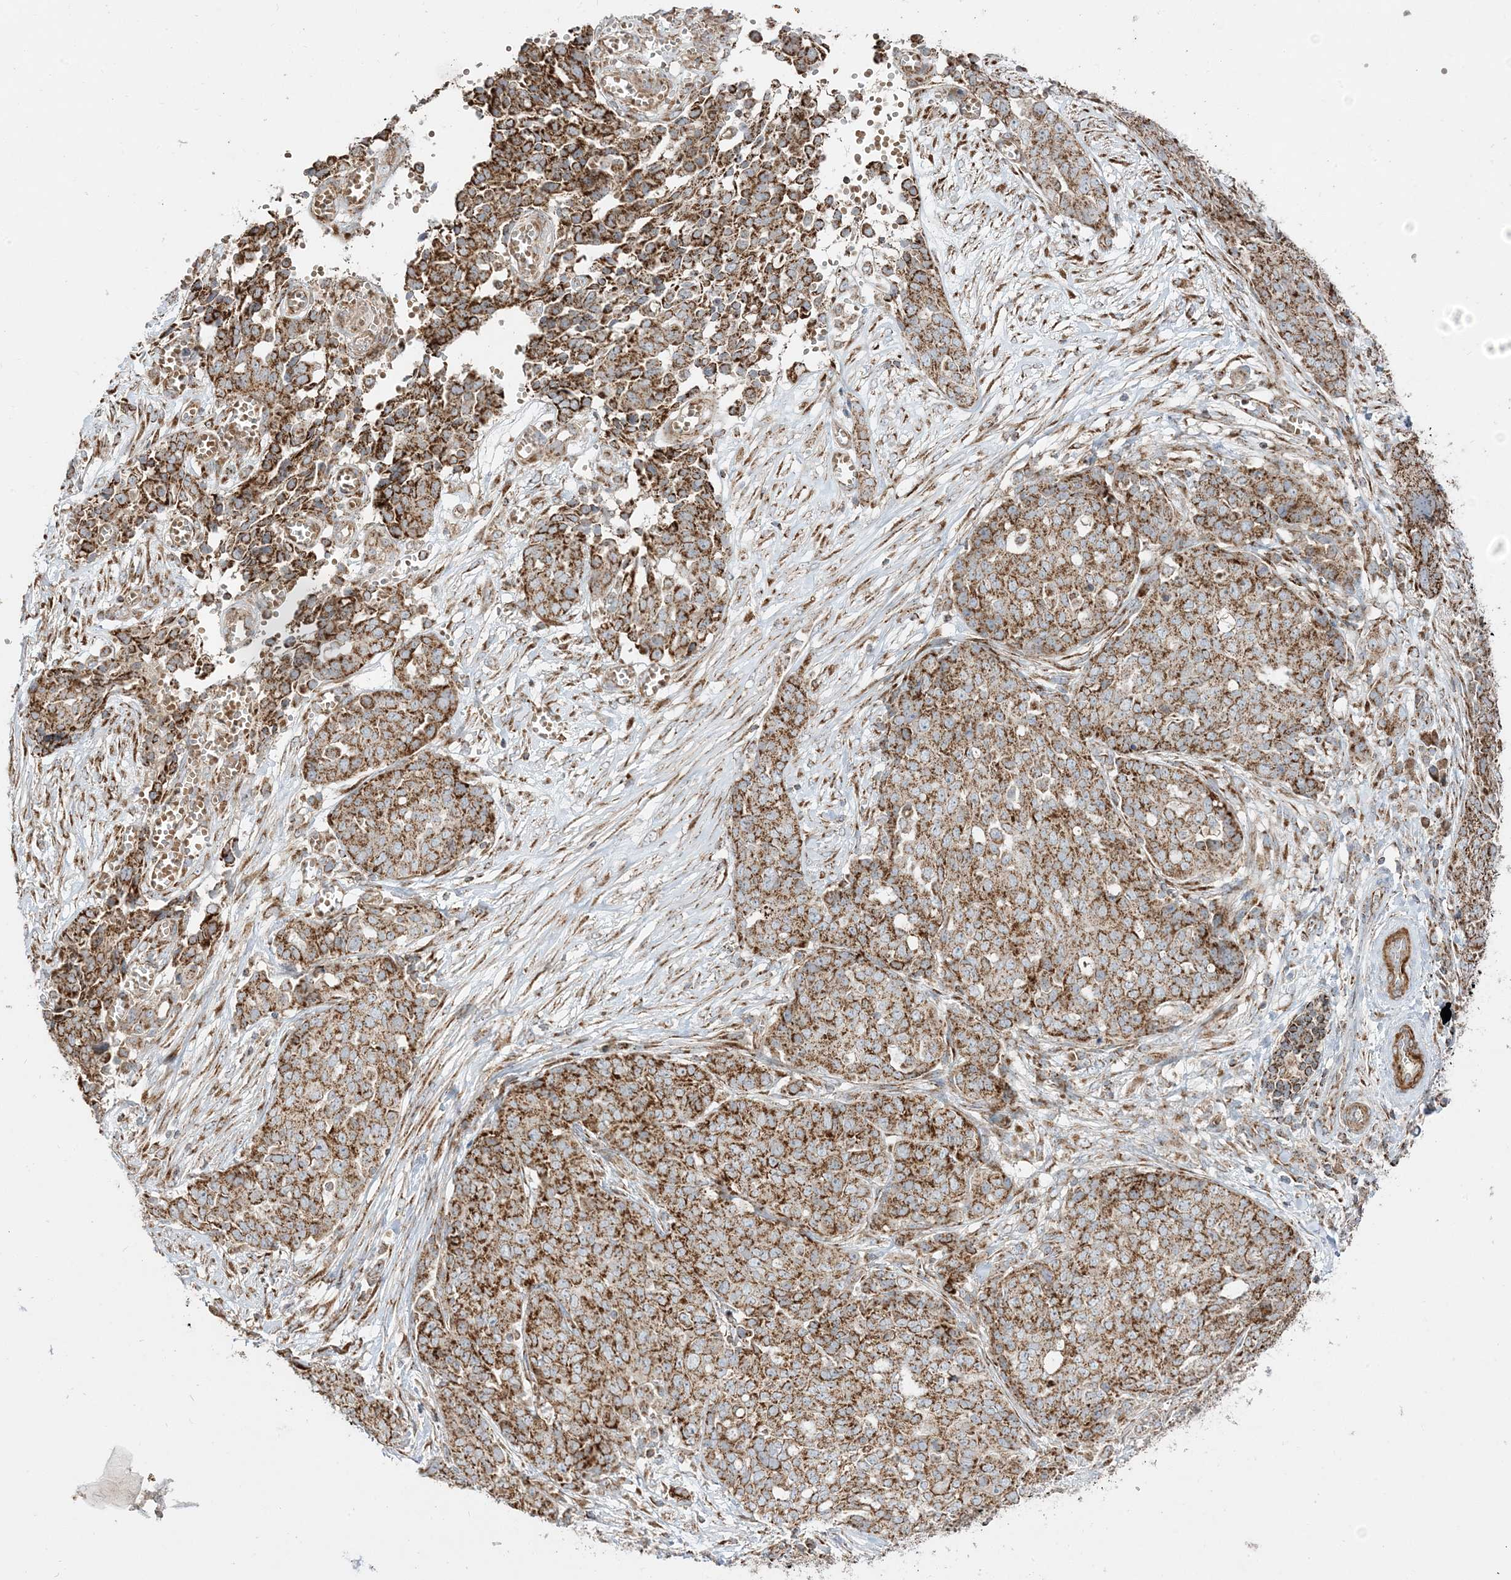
{"staining": {"intensity": "strong", "quantity": ">75%", "location": "cytoplasmic/membranous"}, "tissue": "ovarian cancer", "cell_type": "Tumor cells", "image_type": "cancer", "snomed": [{"axis": "morphology", "description": "Cystadenocarcinoma, serous, NOS"}, {"axis": "topography", "description": "Soft tissue"}, {"axis": "topography", "description": "Ovary"}], "caption": "About >75% of tumor cells in human serous cystadenocarcinoma (ovarian) demonstrate strong cytoplasmic/membranous protein staining as visualized by brown immunohistochemical staining.", "gene": "AARS2", "patient": {"sex": "female", "age": 57}}